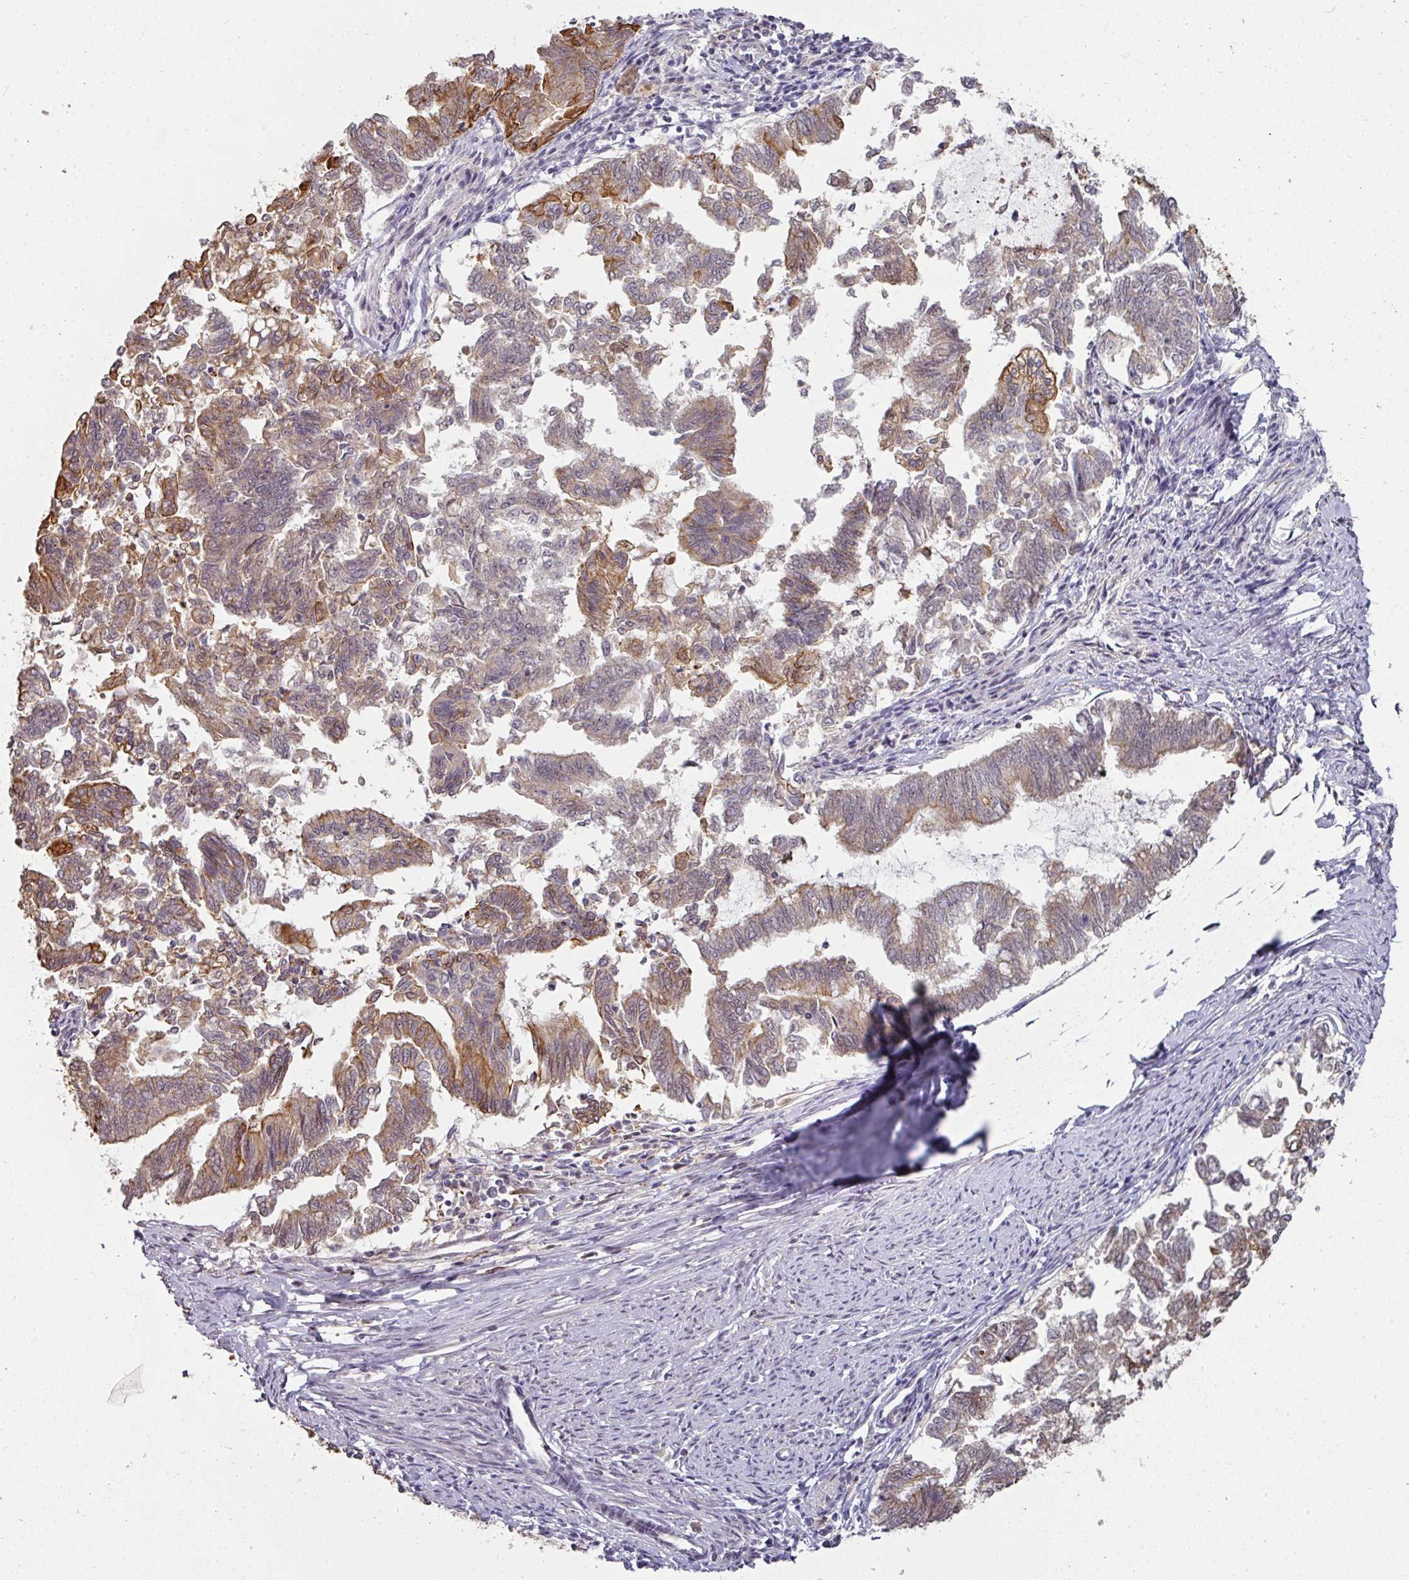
{"staining": {"intensity": "moderate", "quantity": "<25%", "location": "cytoplasmic/membranous"}, "tissue": "endometrial cancer", "cell_type": "Tumor cells", "image_type": "cancer", "snomed": [{"axis": "morphology", "description": "Adenocarcinoma, NOS"}, {"axis": "topography", "description": "Endometrium"}], "caption": "Human endometrial cancer (adenocarcinoma) stained with a brown dye shows moderate cytoplasmic/membranous positive expression in about <25% of tumor cells.", "gene": "GTF2H3", "patient": {"sex": "female", "age": 79}}